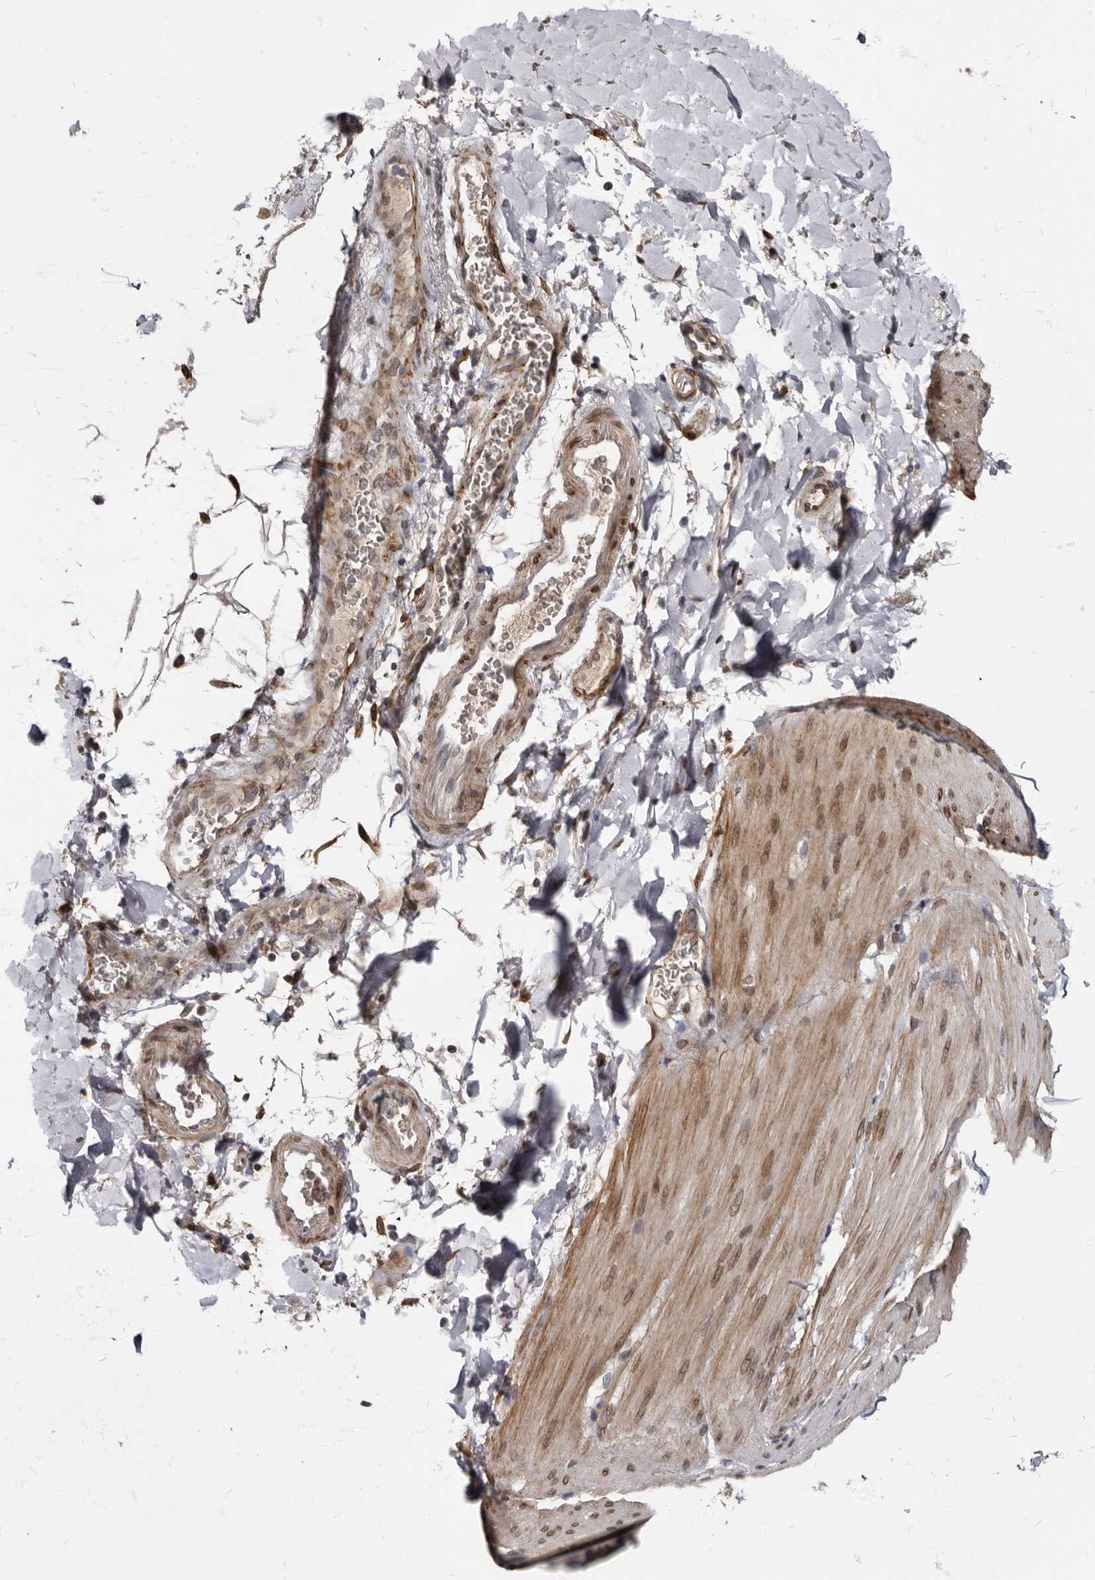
{"staining": {"intensity": "moderate", "quantity": "25%-75%", "location": "cytoplasmic/membranous,nuclear"}, "tissue": "smooth muscle", "cell_type": "Smooth muscle cells", "image_type": "normal", "snomed": [{"axis": "morphology", "description": "Normal tissue, NOS"}, {"axis": "topography", "description": "Smooth muscle"}, {"axis": "topography", "description": "Small intestine"}], "caption": "DAB immunohistochemical staining of normal human smooth muscle demonstrates moderate cytoplasmic/membranous,nuclear protein positivity in approximately 25%-75% of smooth muscle cells. (DAB IHC with brightfield microscopy, high magnification).", "gene": "MRGPRF", "patient": {"sex": "female", "age": 84}}